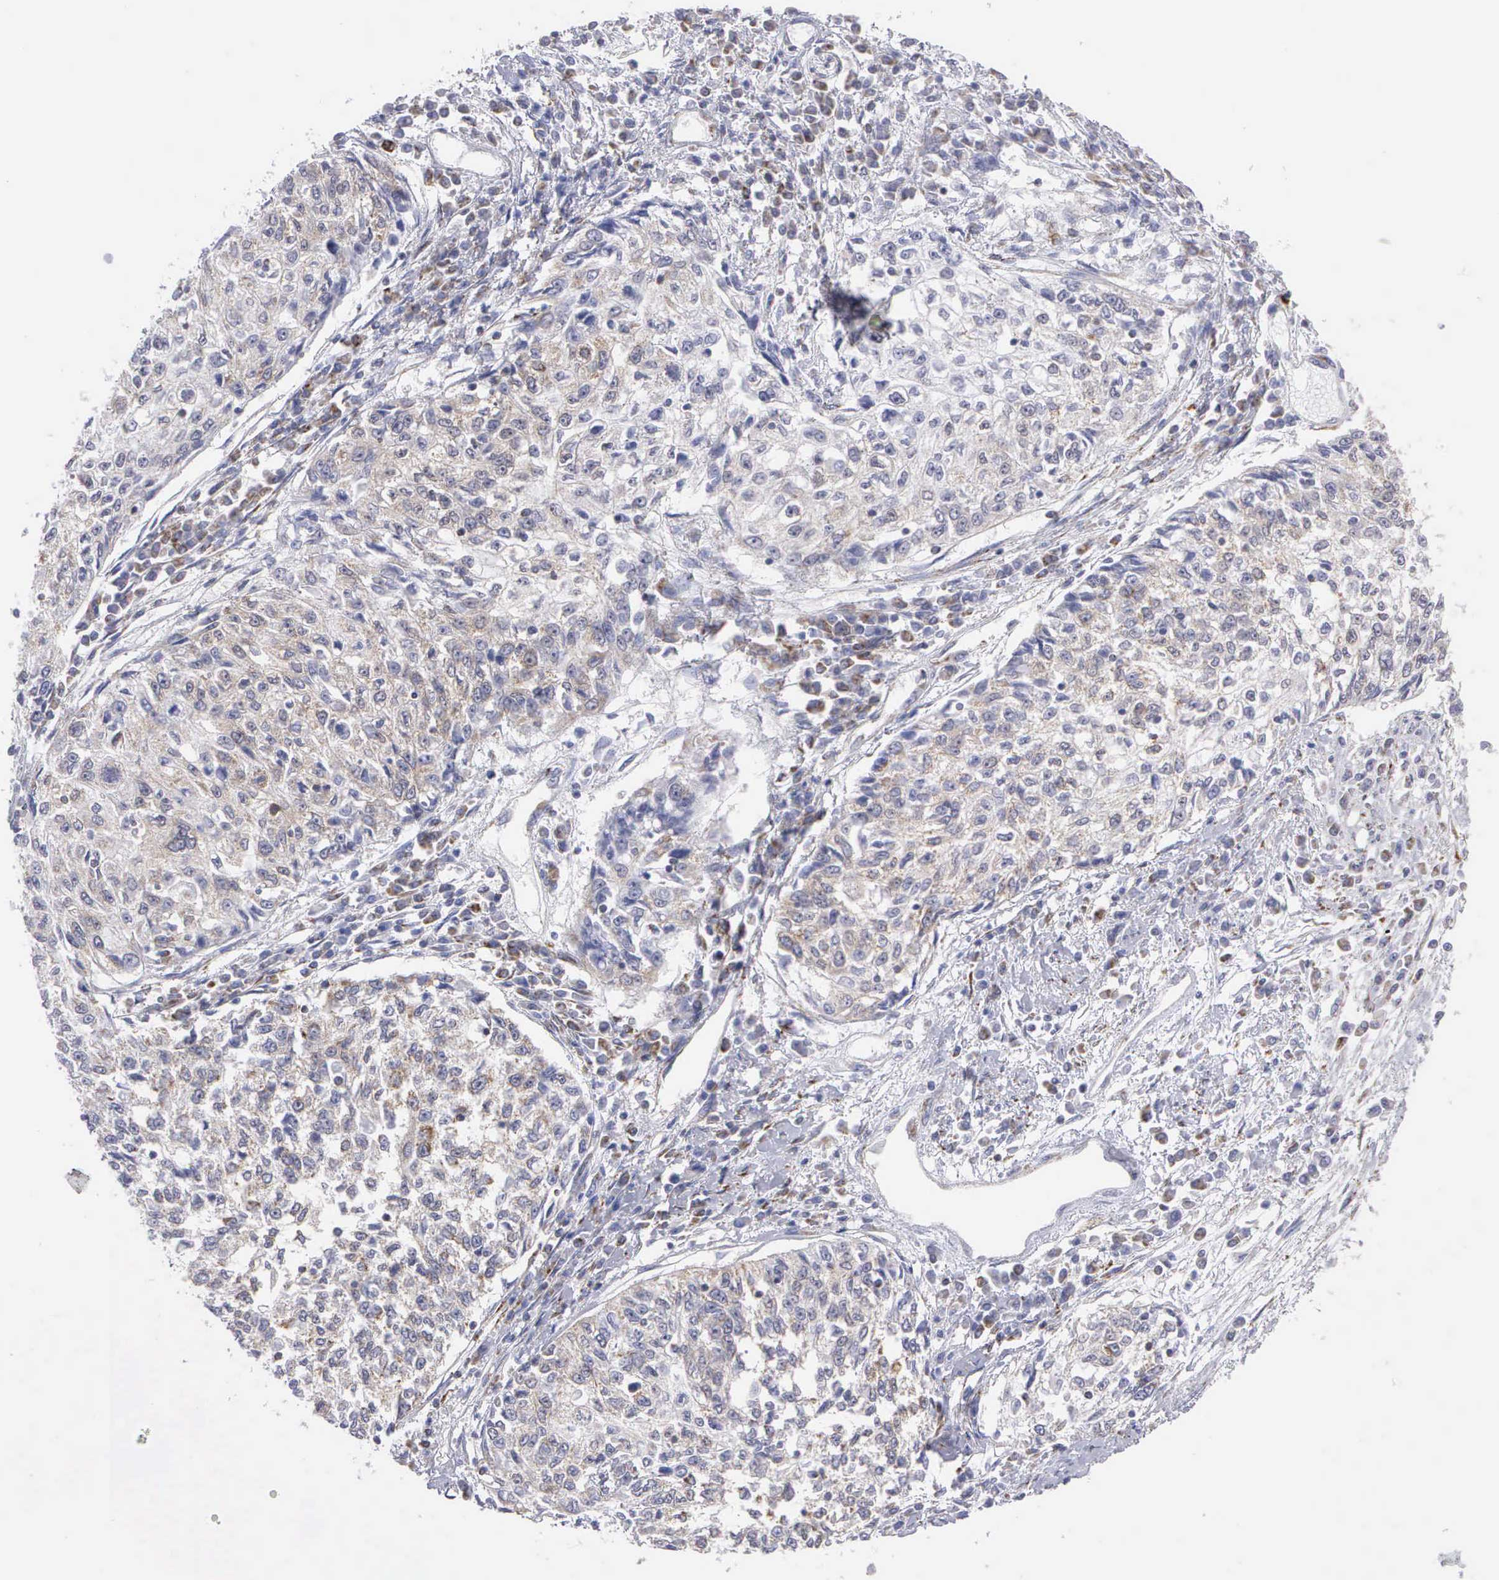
{"staining": {"intensity": "weak", "quantity": "<25%", "location": "cytoplasmic/membranous"}, "tissue": "cervical cancer", "cell_type": "Tumor cells", "image_type": "cancer", "snomed": [{"axis": "morphology", "description": "Squamous cell carcinoma, NOS"}, {"axis": "topography", "description": "Cervix"}], "caption": "An immunohistochemistry (IHC) histopathology image of cervical squamous cell carcinoma is shown. There is no staining in tumor cells of cervical squamous cell carcinoma.", "gene": "APOOL", "patient": {"sex": "female", "age": 57}}